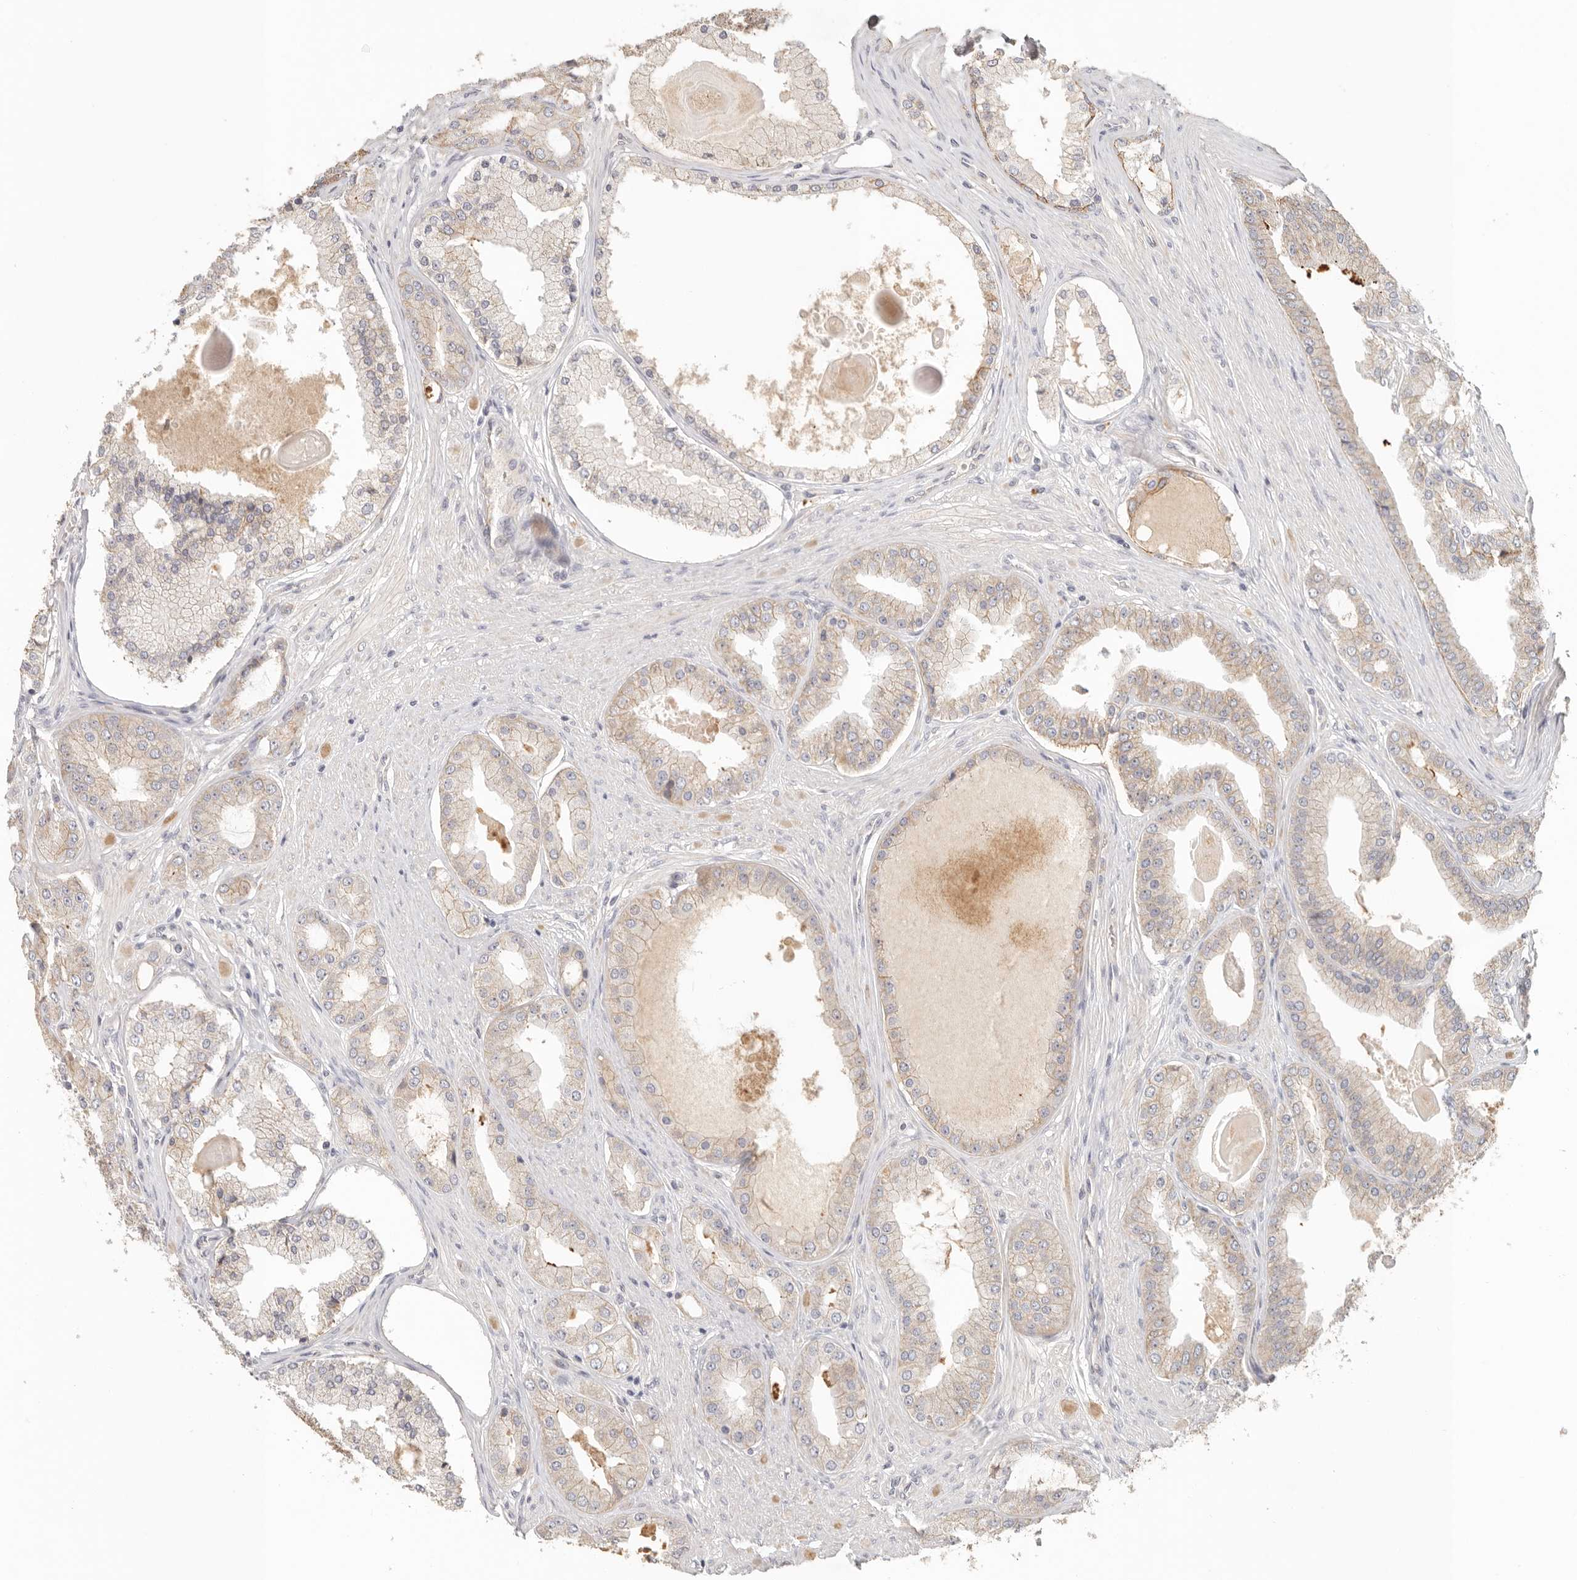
{"staining": {"intensity": "weak", "quantity": ">75%", "location": "cytoplasmic/membranous"}, "tissue": "prostate cancer", "cell_type": "Tumor cells", "image_type": "cancer", "snomed": [{"axis": "morphology", "description": "Adenocarcinoma, High grade"}, {"axis": "topography", "description": "Prostate"}], "caption": "Adenocarcinoma (high-grade) (prostate) stained with immunohistochemistry reveals weak cytoplasmic/membranous positivity in approximately >75% of tumor cells.", "gene": "ANXA9", "patient": {"sex": "male", "age": 60}}